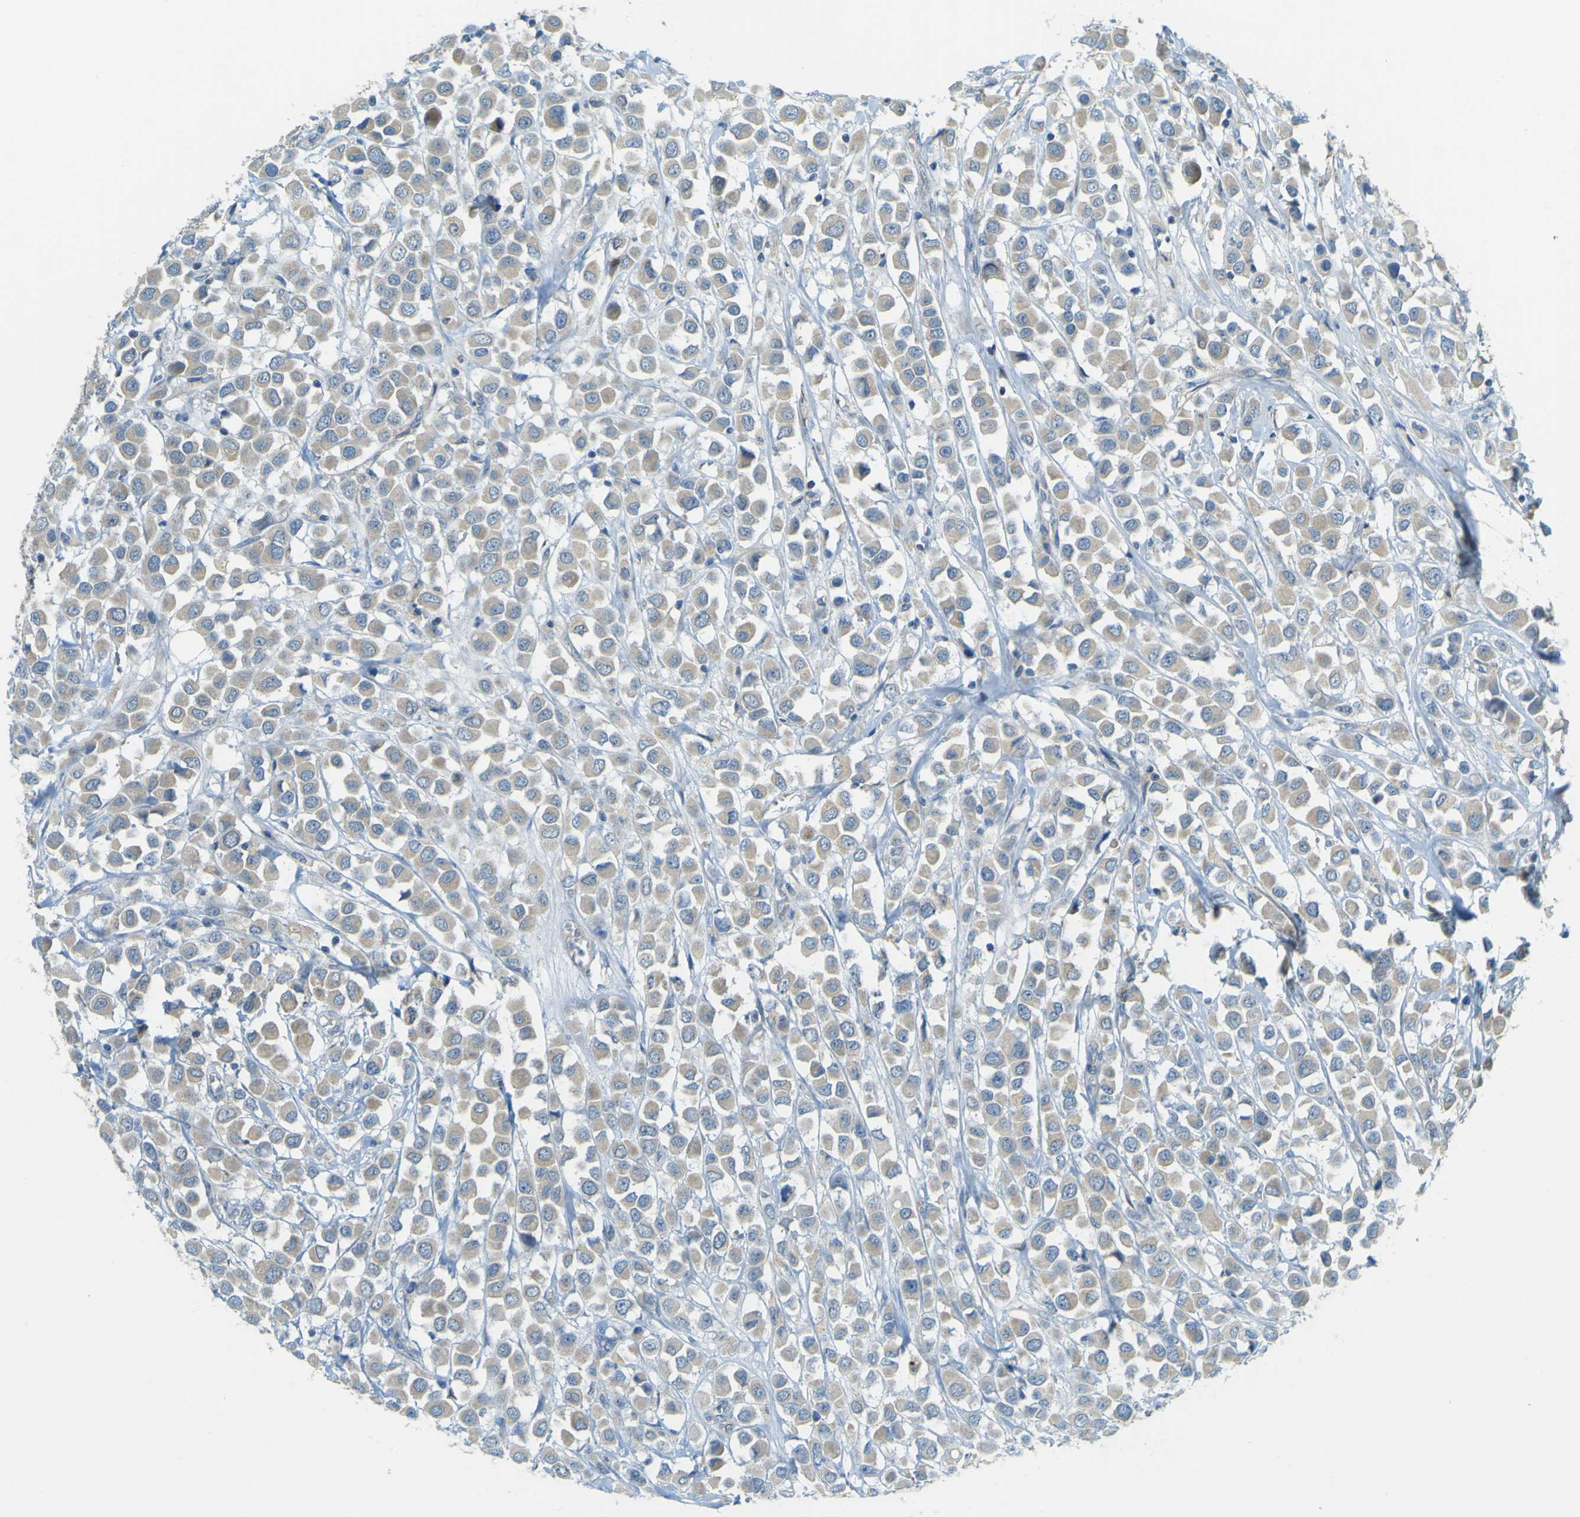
{"staining": {"intensity": "weak", "quantity": ">75%", "location": "cytoplasmic/membranous"}, "tissue": "breast cancer", "cell_type": "Tumor cells", "image_type": "cancer", "snomed": [{"axis": "morphology", "description": "Duct carcinoma"}, {"axis": "topography", "description": "Breast"}], "caption": "The image displays staining of breast intraductal carcinoma, revealing weak cytoplasmic/membranous protein staining (brown color) within tumor cells.", "gene": "FKTN", "patient": {"sex": "female", "age": 64}}